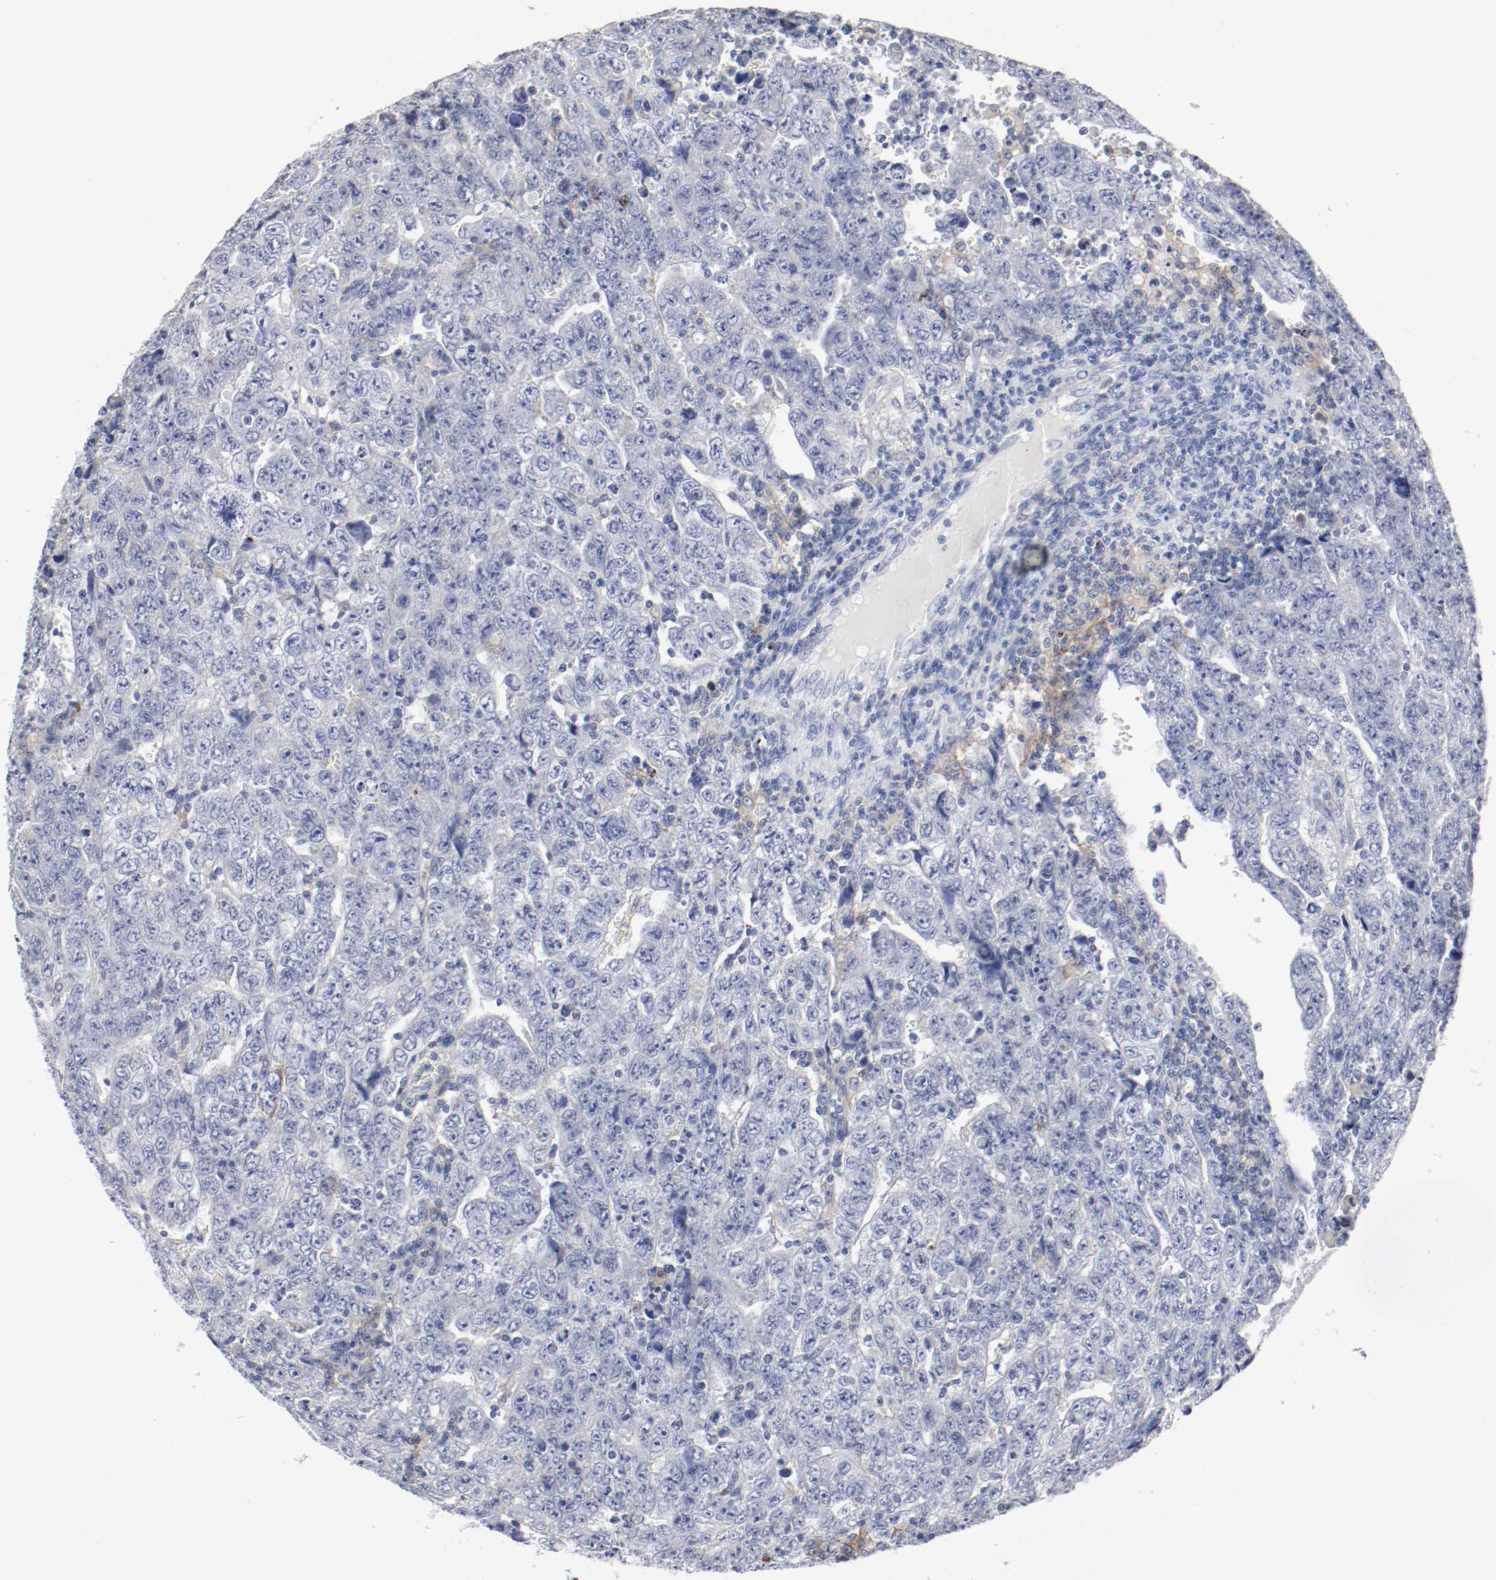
{"staining": {"intensity": "moderate", "quantity": "<25%", "location": "cytoplasmic/membranous"}, "tissue": "testis cancer", "cell_type": "Tumor cells", "image_type": "cancer", "snomed": [{"axis": "morphology", "description": "Carcinoma, Embryonal, NOS"}, {"axis": "topography", "description": "Testis"}], "caption": "A brown stain highlights moderate cytoplasmic/membranous staining of a protein in human embryonal carcinoma (testis) tumor cells. Immunohistochemistry (ihc) stains the protein of interest in brown and the nuclei are stained blue.", "gene": "ITGAX", "patient": {"sex": "male", "age": 28}}